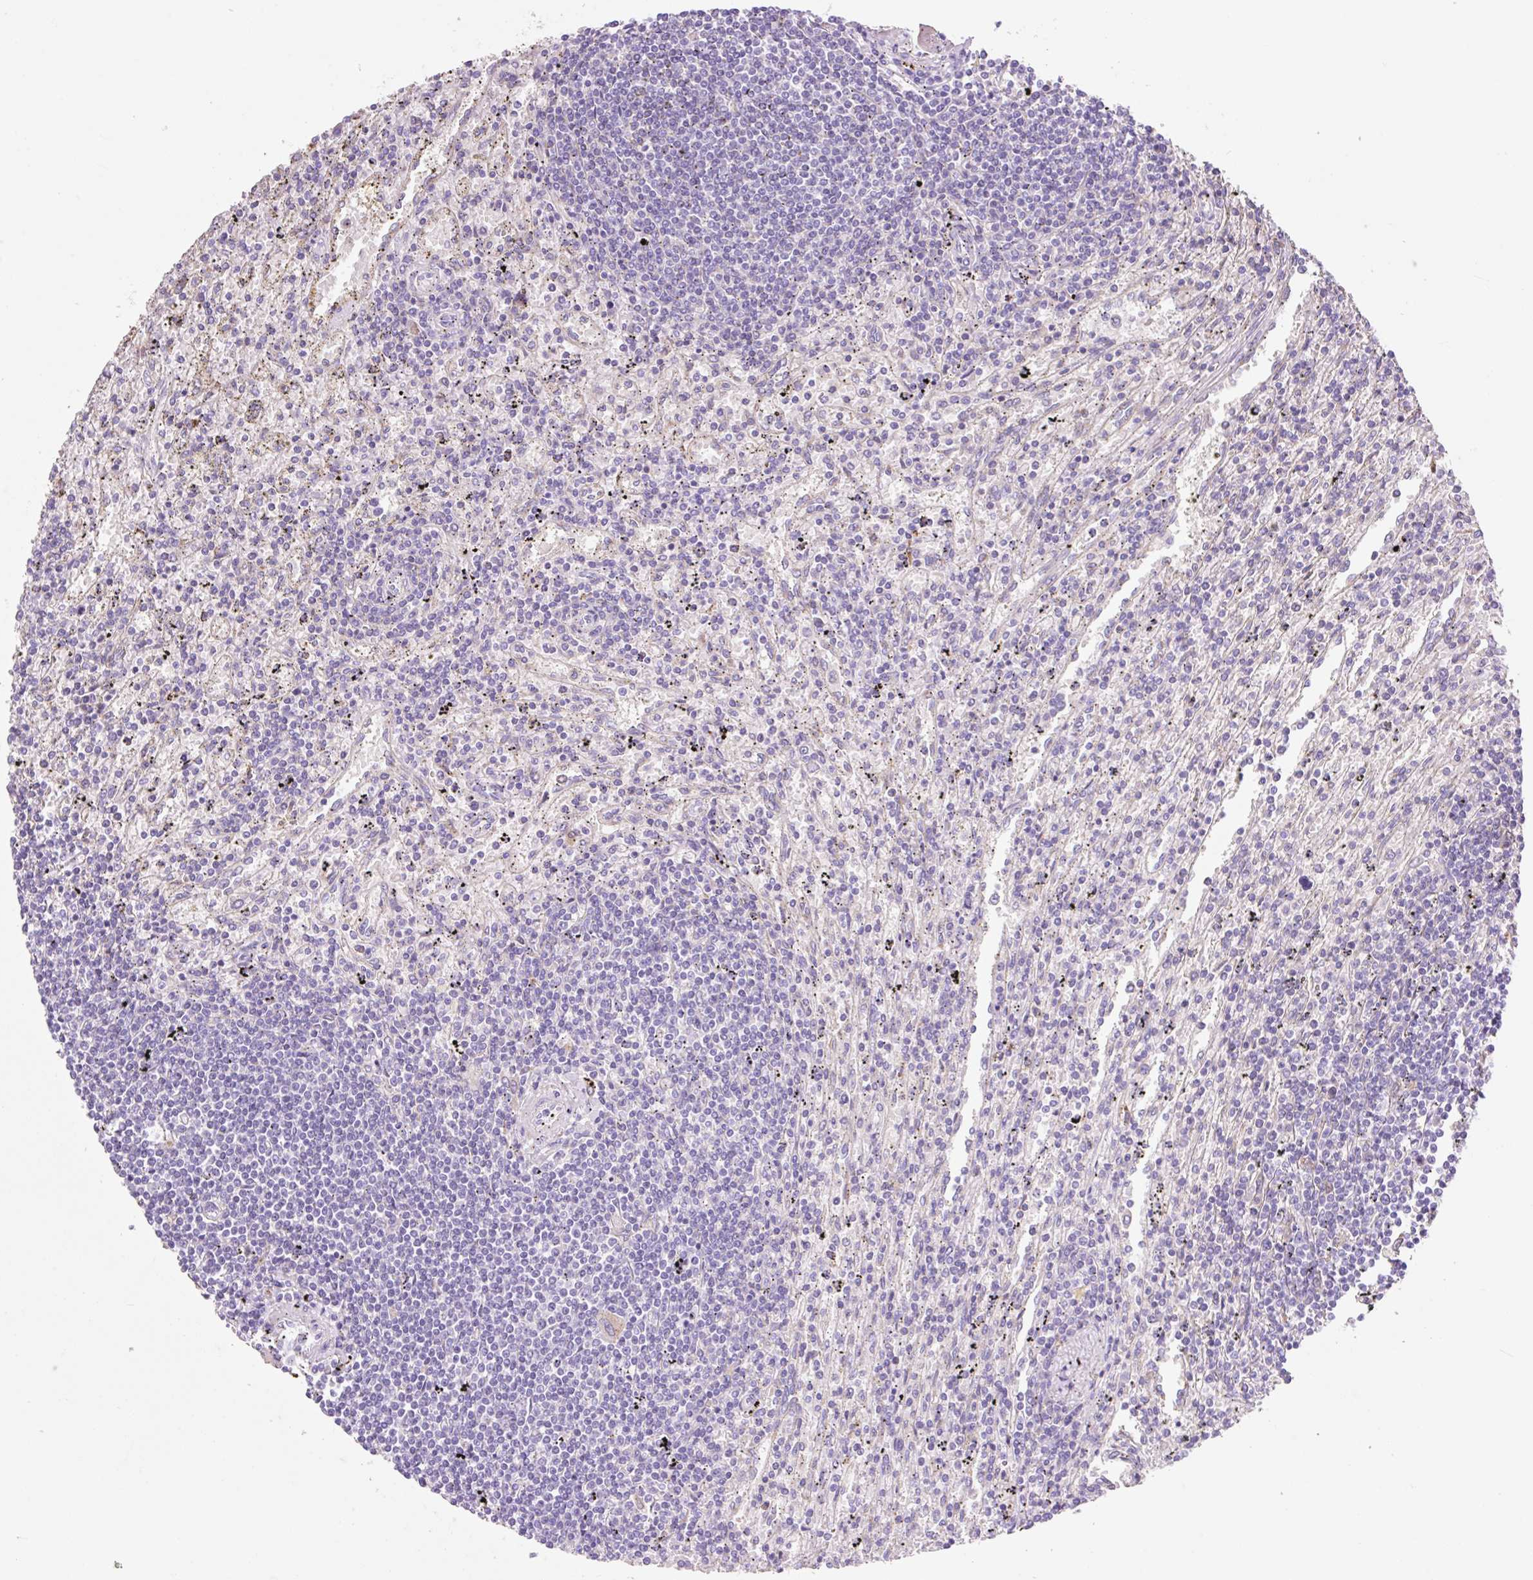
{"staining": {"intensity": "negative", "quantity": "none", "location": "none"}, "tissue": "lymphoma", "cell_type": "Tumor cells", "image_type": "cancer", "snomed": [{"axis": "morphology", "description": "Malignant lymphoma, non-Hodgkin's type, Low grade"}, {"axis": "topography", "description": "Spleen"}], "caption": "This is a photomicrograph of IHC staining of malignant lymphoma, non-Hodgkin's type (low-grade), which shows no positivity in tumor cells.", "gene": "HEXA", "patient": {"sex": "male", "age": 76}}